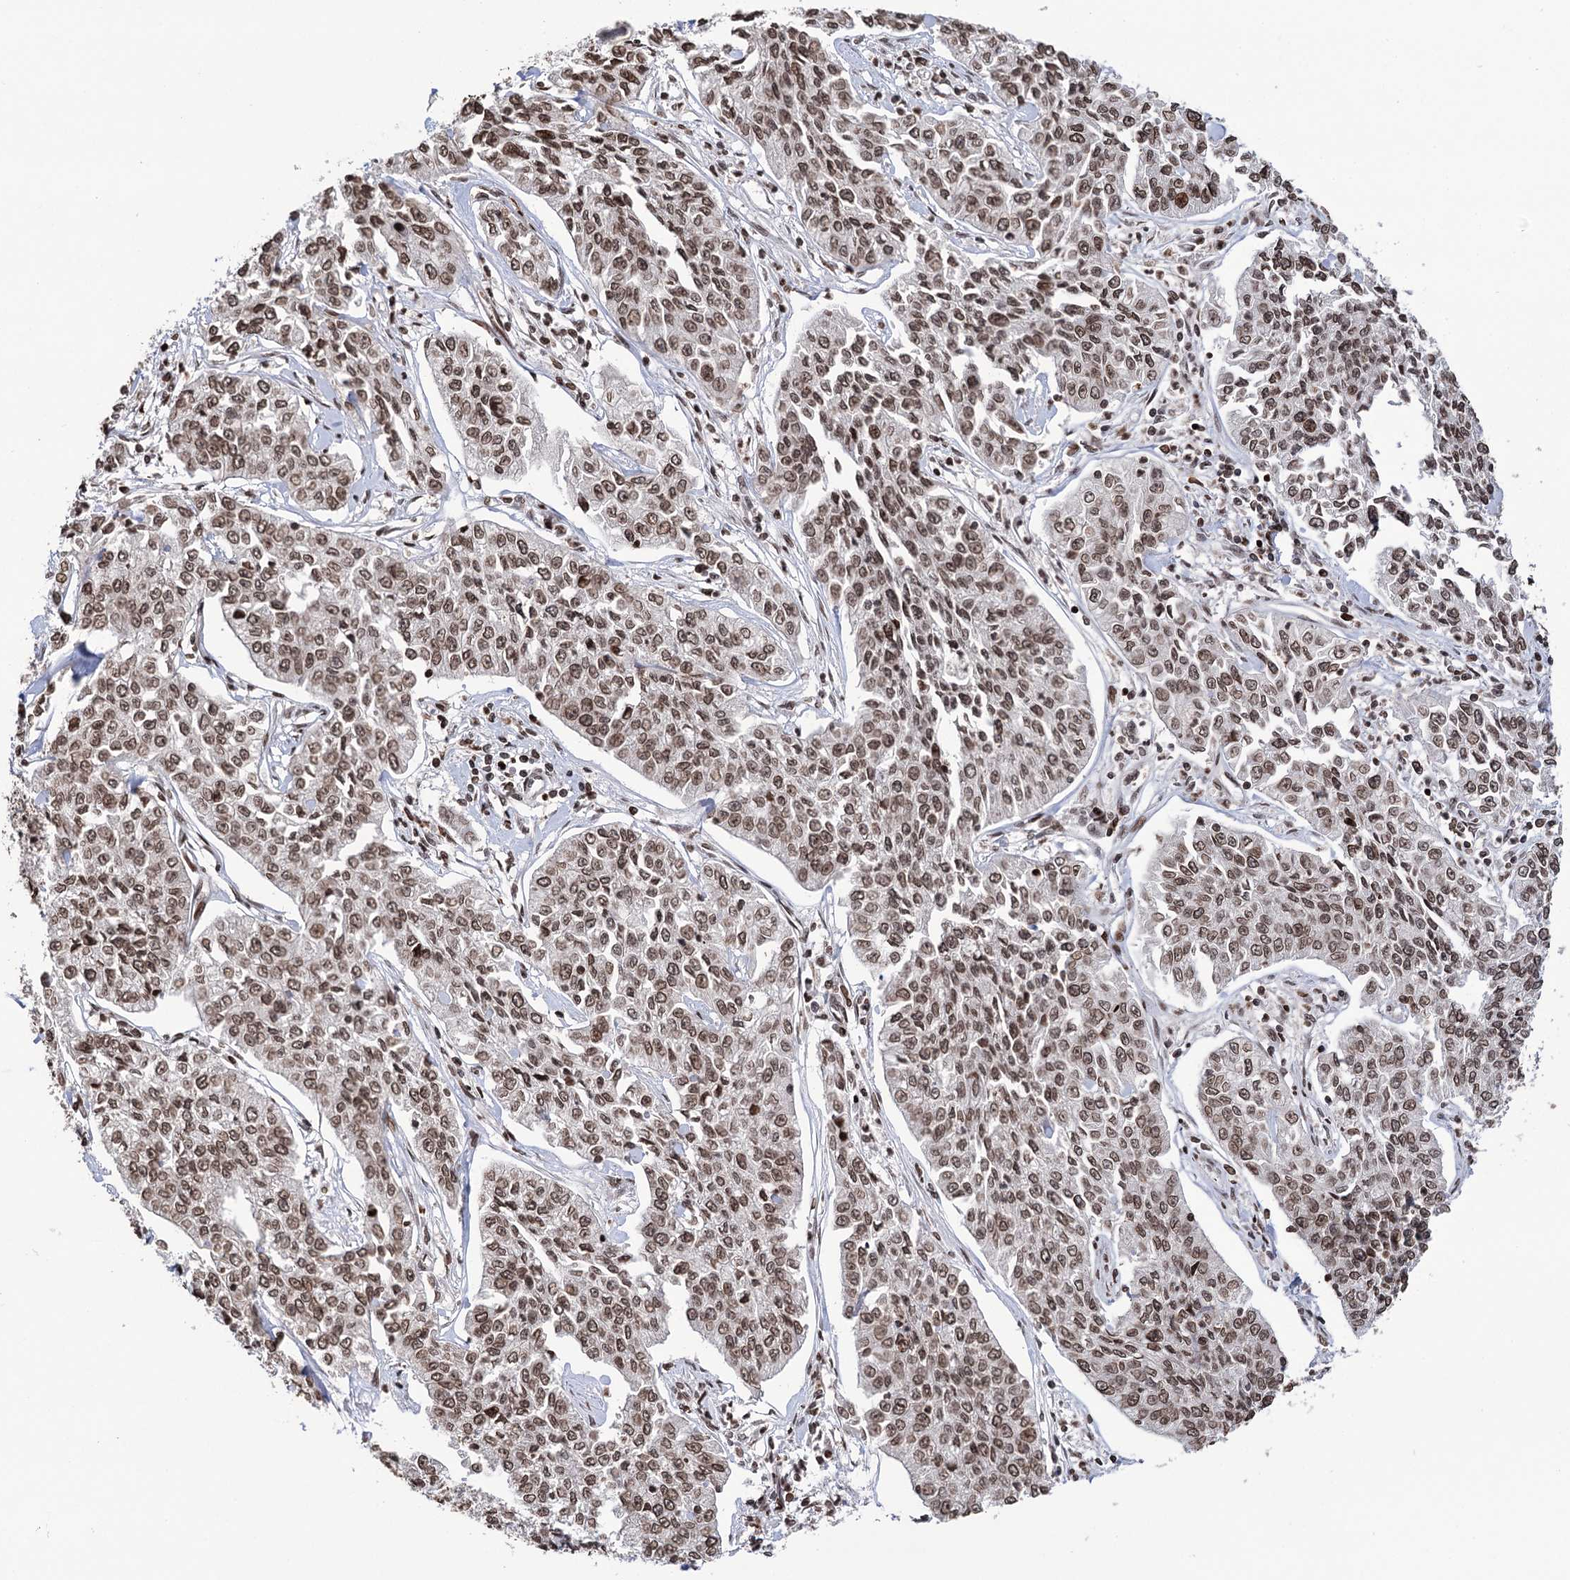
{"staining": {"intensity": "moderate", "quantity": ">75%", "location": "nuclear"}, "tissue": "cervical cancer", "cell_type": "Tumor cells", "image_type": "cancer", "snomed": [{"axis": "morphology", "description": "Squamous cell carcinoma, NOS"}, {"axis": "topography", "description": "Cervix"}], "caption": "Brown immunohistochemical staining in cervical squamous cell carcinoma shows moderate nuclear positivity in approximately >75% of tumor cells. (IHC, brightfield microscopy, high magnification).", "gene": "CCDC77", "patient": {"sex": "female", "age": 35}}